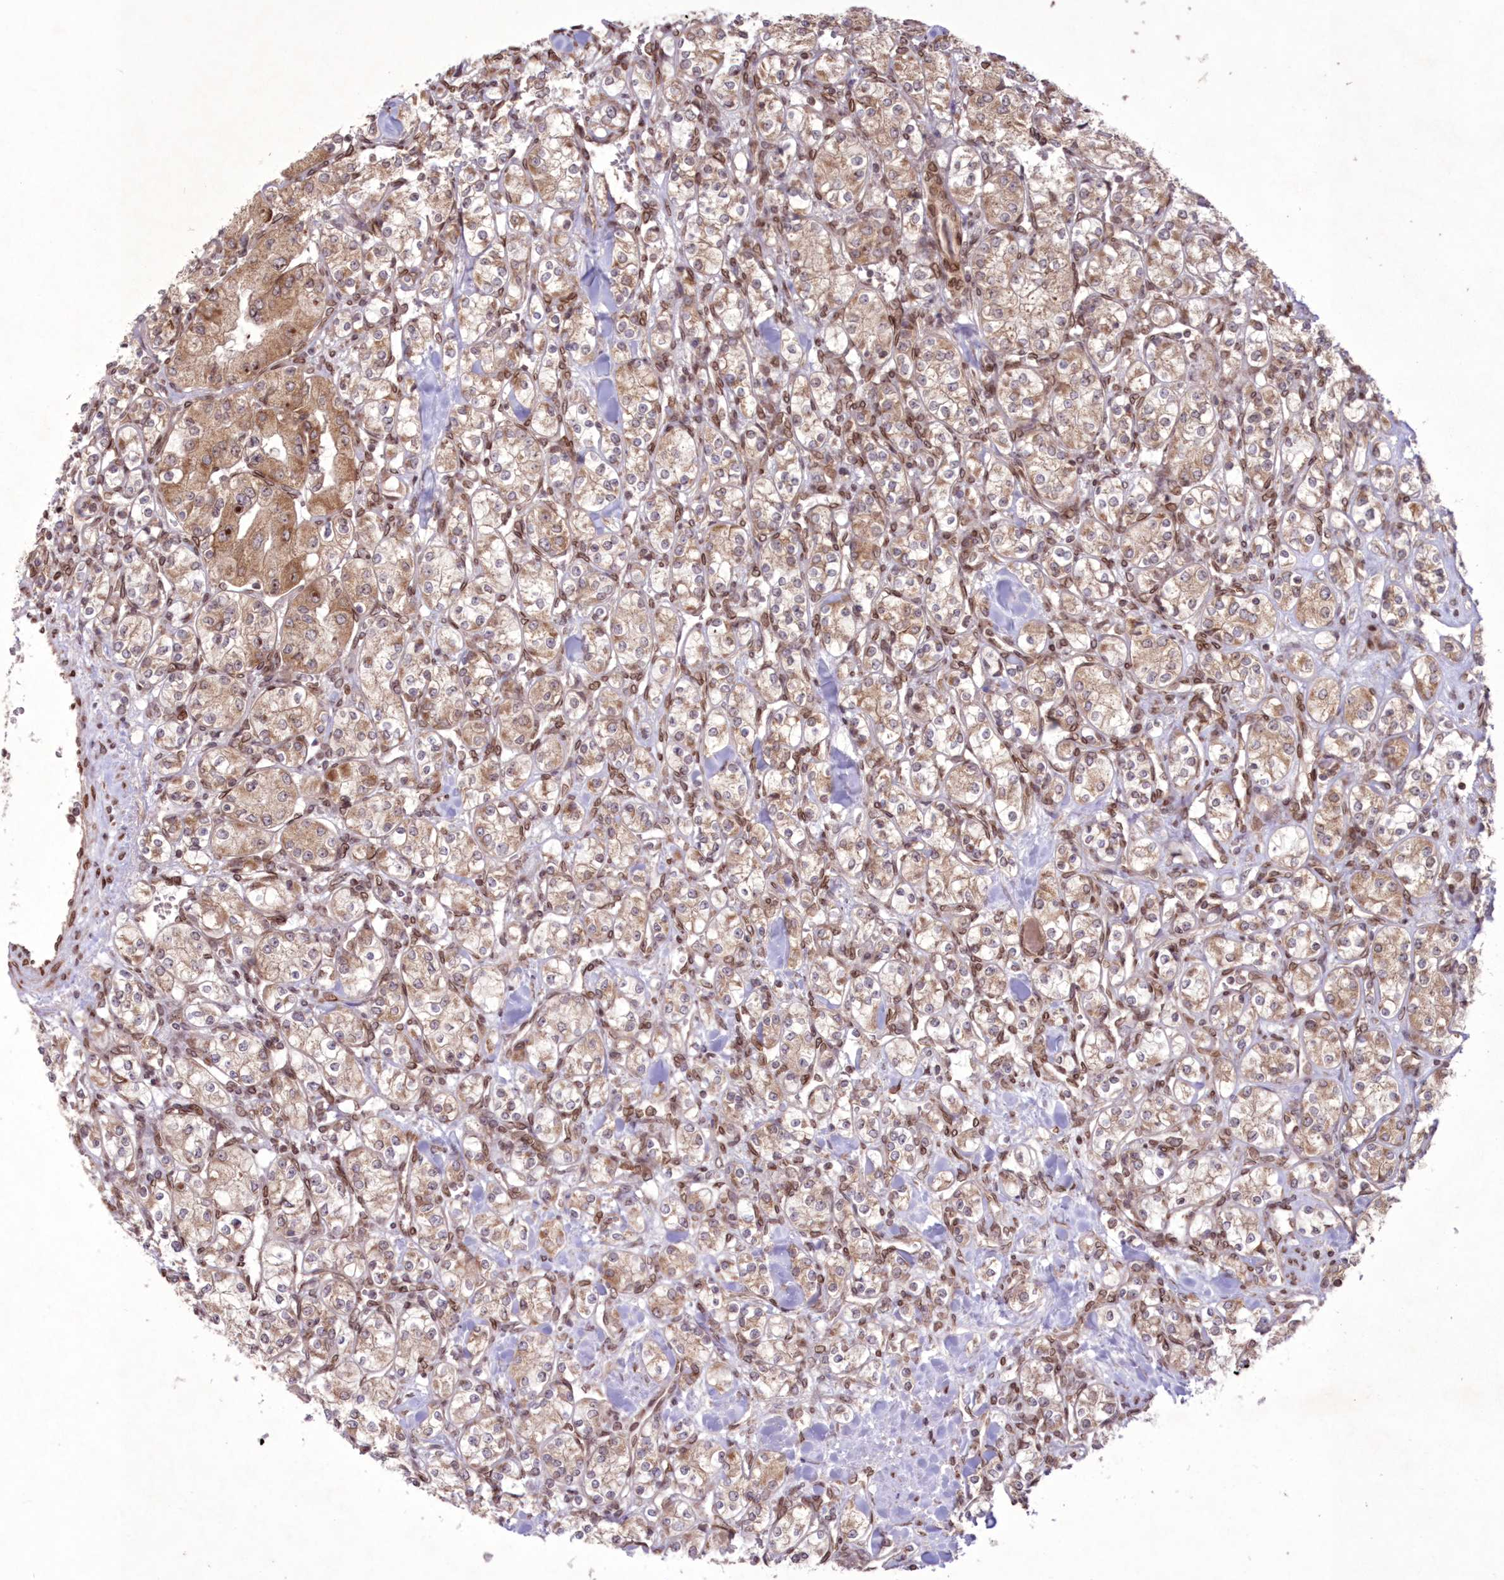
{"staining": {"intensity": "weak", "quantity": ">75%", "location": "cytoplasmic/membranous"}, "tissue": "renal cancer", "cell_type": "Tumor cells", "image_type": "cancer", "snomed": [{"axis": "morphology", "description": "Adenocarcinoma, NOS"}, {"axis": "topography", "description": "Kidney"}], "caption": "DAB immunohistochemical staining of adenocarcinoma (renal) reveals weak cytoplasmic/membranous protein positivity in approximately >75% of tumor cells.", "gene": "DNAJC27", "patient": {"sex": "male", "age": 77}}